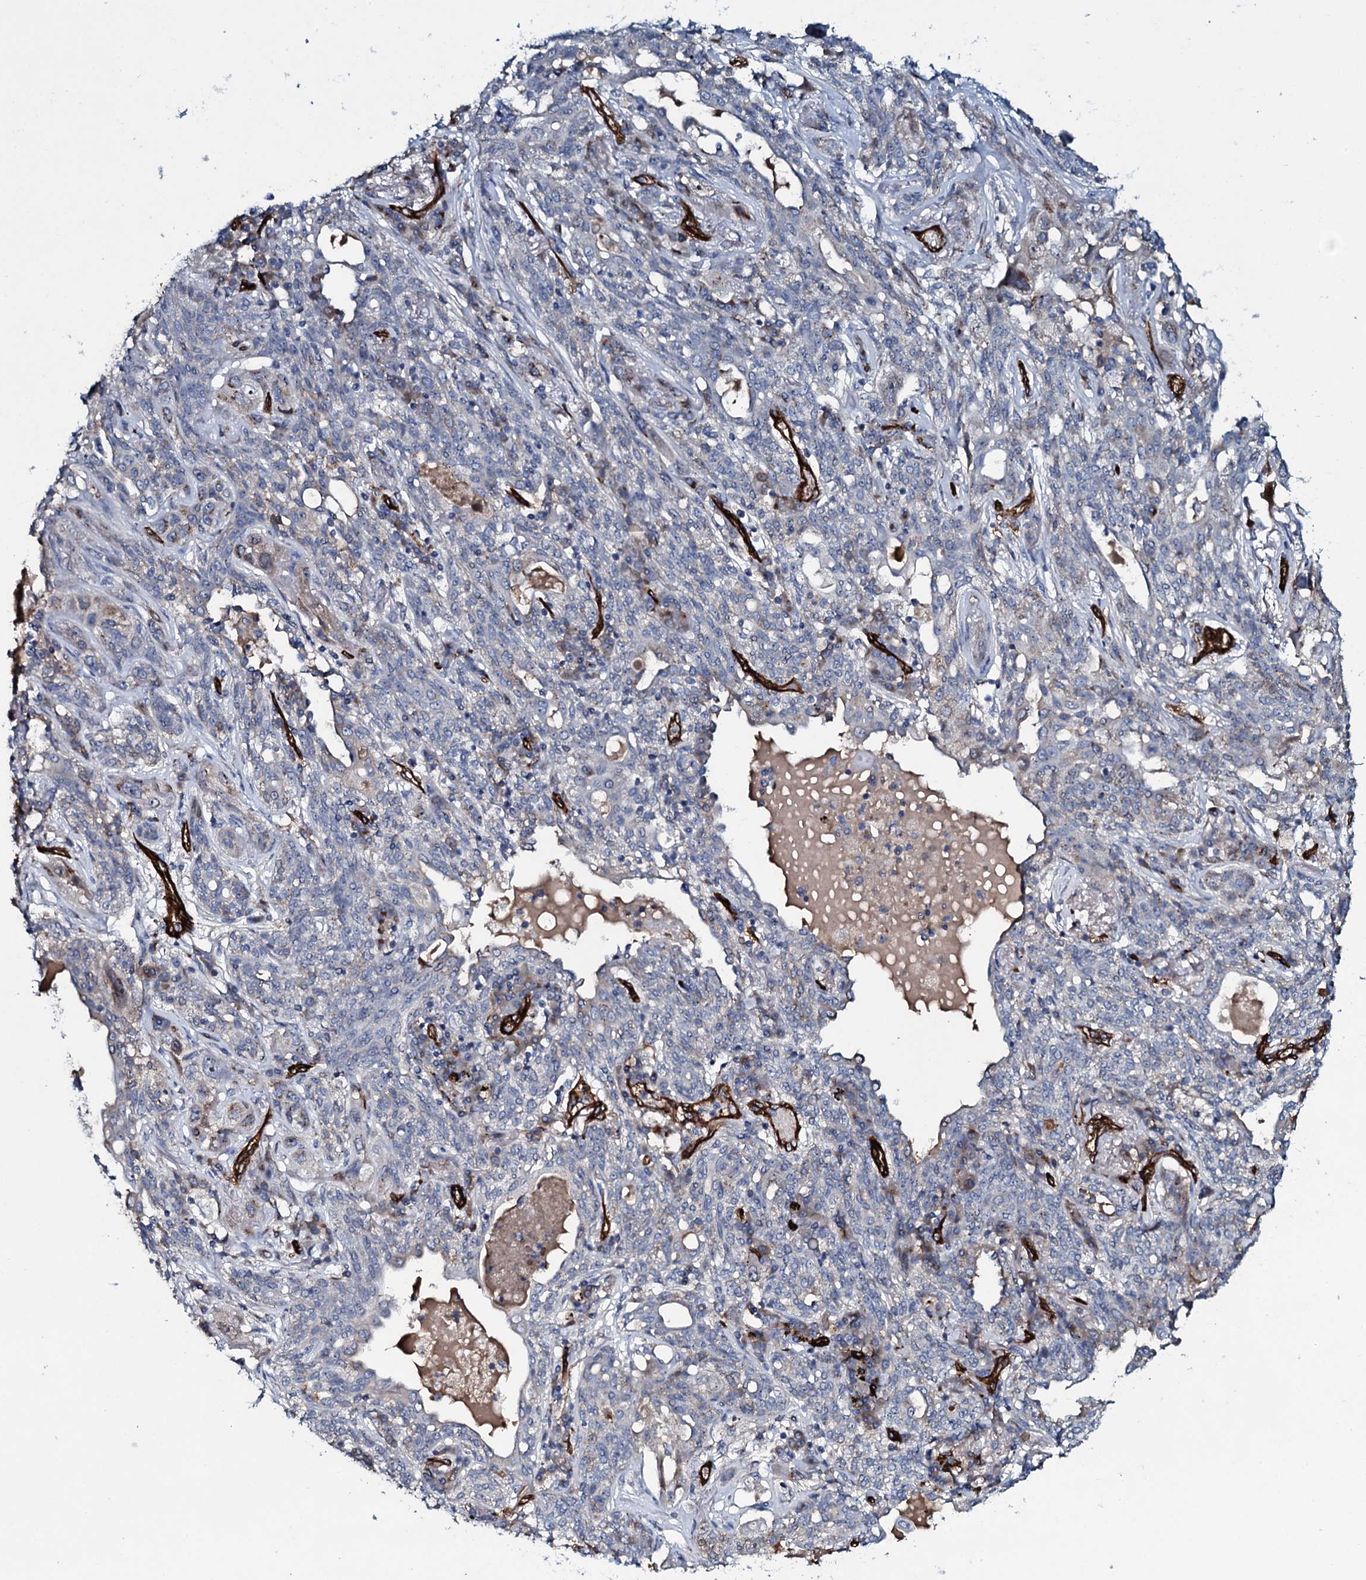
{"staining": {"intensity": "negative", "quantity": "none", "location": "none"}, "tissue": "lung cancer", "cell_type": "Tumor cells", "image_type": "cancer", "snomed": [{"axis": "morphology", "description": "Squamous cell carcinoma, NOS"}, {"axis": "topography", "description": "Lung"}], "caption": "There is no significant staining in tumor cells of lung squamous cell carcinoma.", "gene": "CLEC14A", "patient": {"sex": "female", "age": 70}}